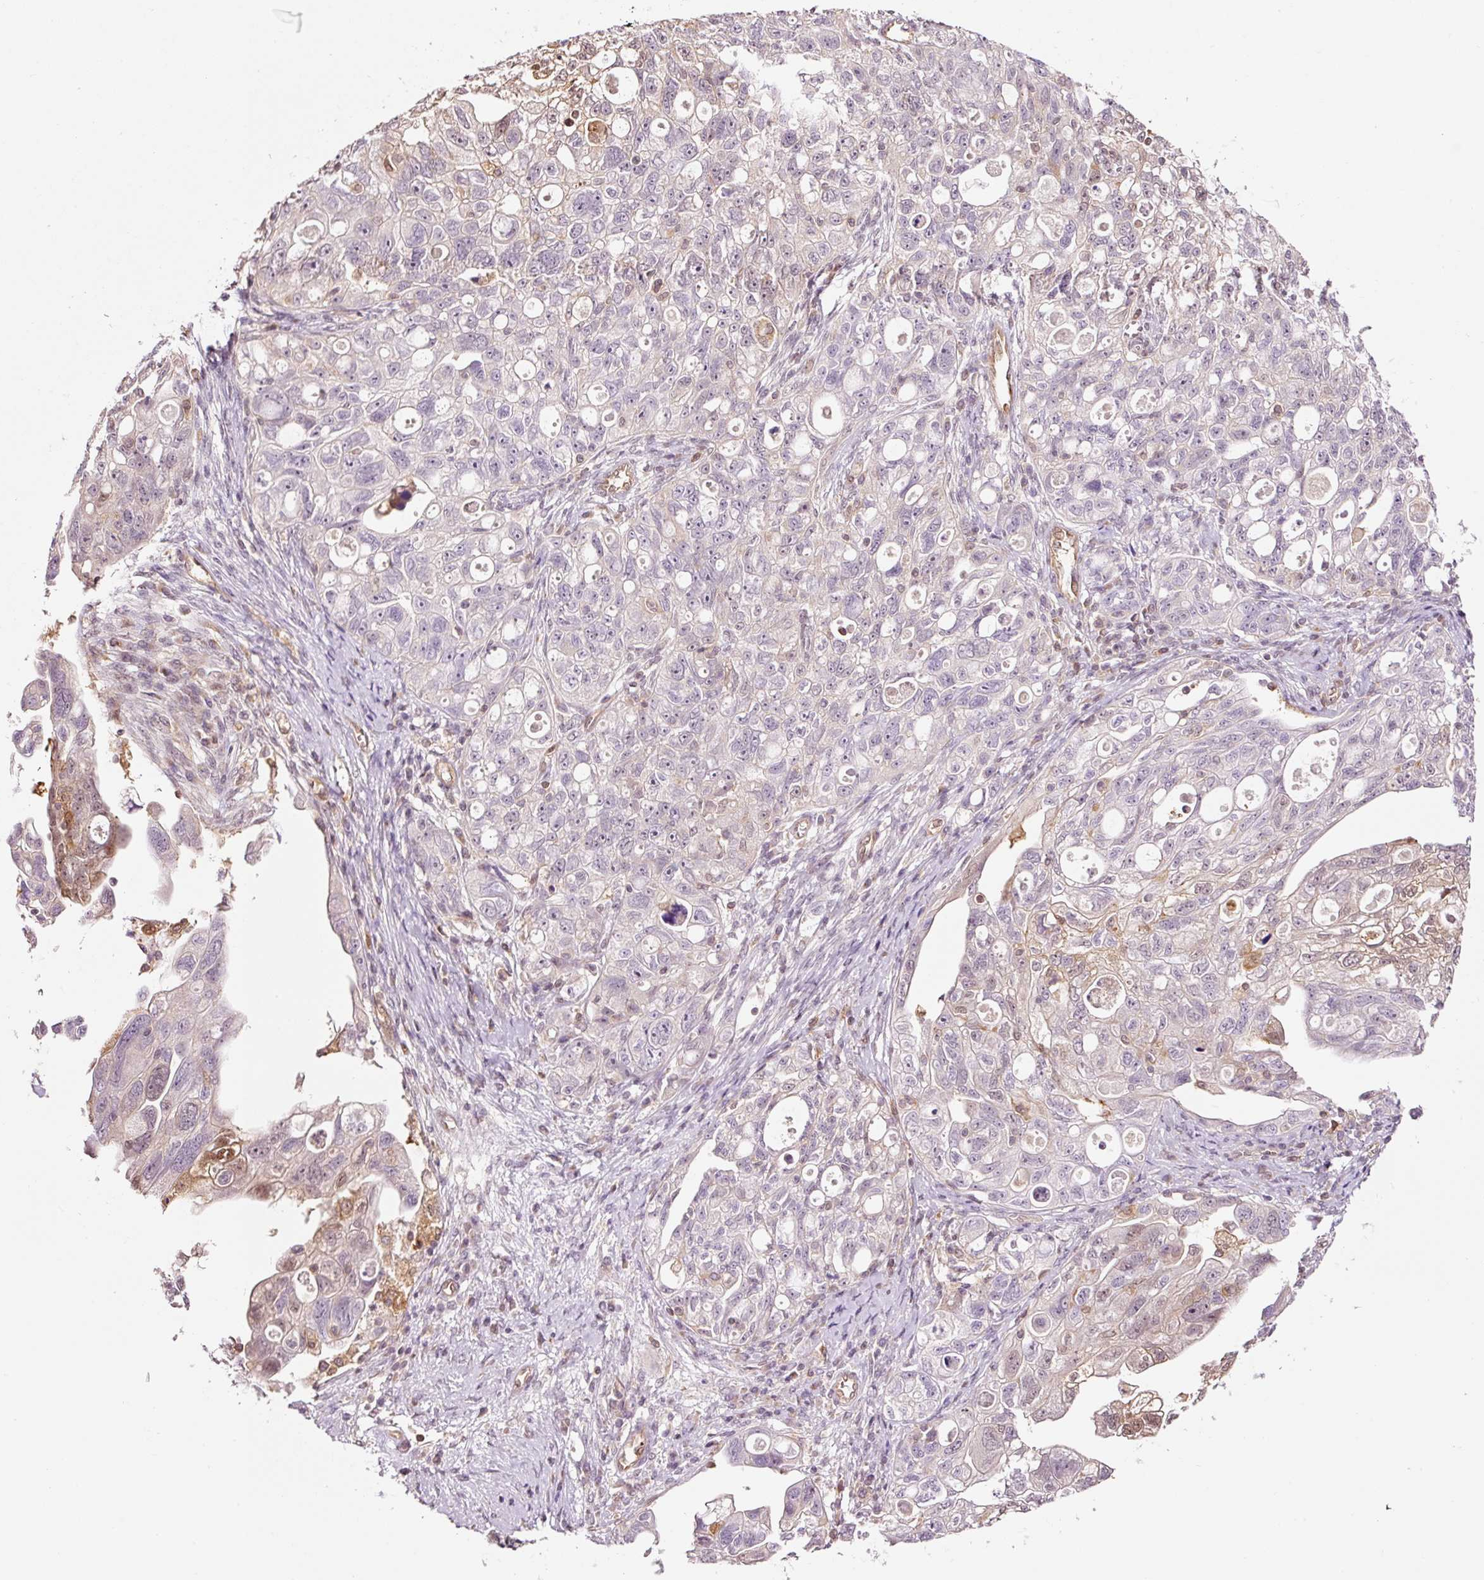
{"staining": {"intensity": "moderate", "quantity": "<25%", "location": "nuclear"}, "tissue": "ovarian cancer", "cell_type": "Tumor cells", "image_type": "cancer", "snomed": [{"axis": "morphology", "description": "Carcinoma, NOS"}, {"axis": "morphology", "description": "Cystadenocarcinoma, serous, NOS"}, {"axis": "topography", "description": "Ovary"}], "caption": "The histopathology image shows a brown stain indicating the presence of a protein in the nuclear of tumor cells in ovarian cancer.", "gene": "FBXL14", "patient": {"sex": "female", "age": 69}}